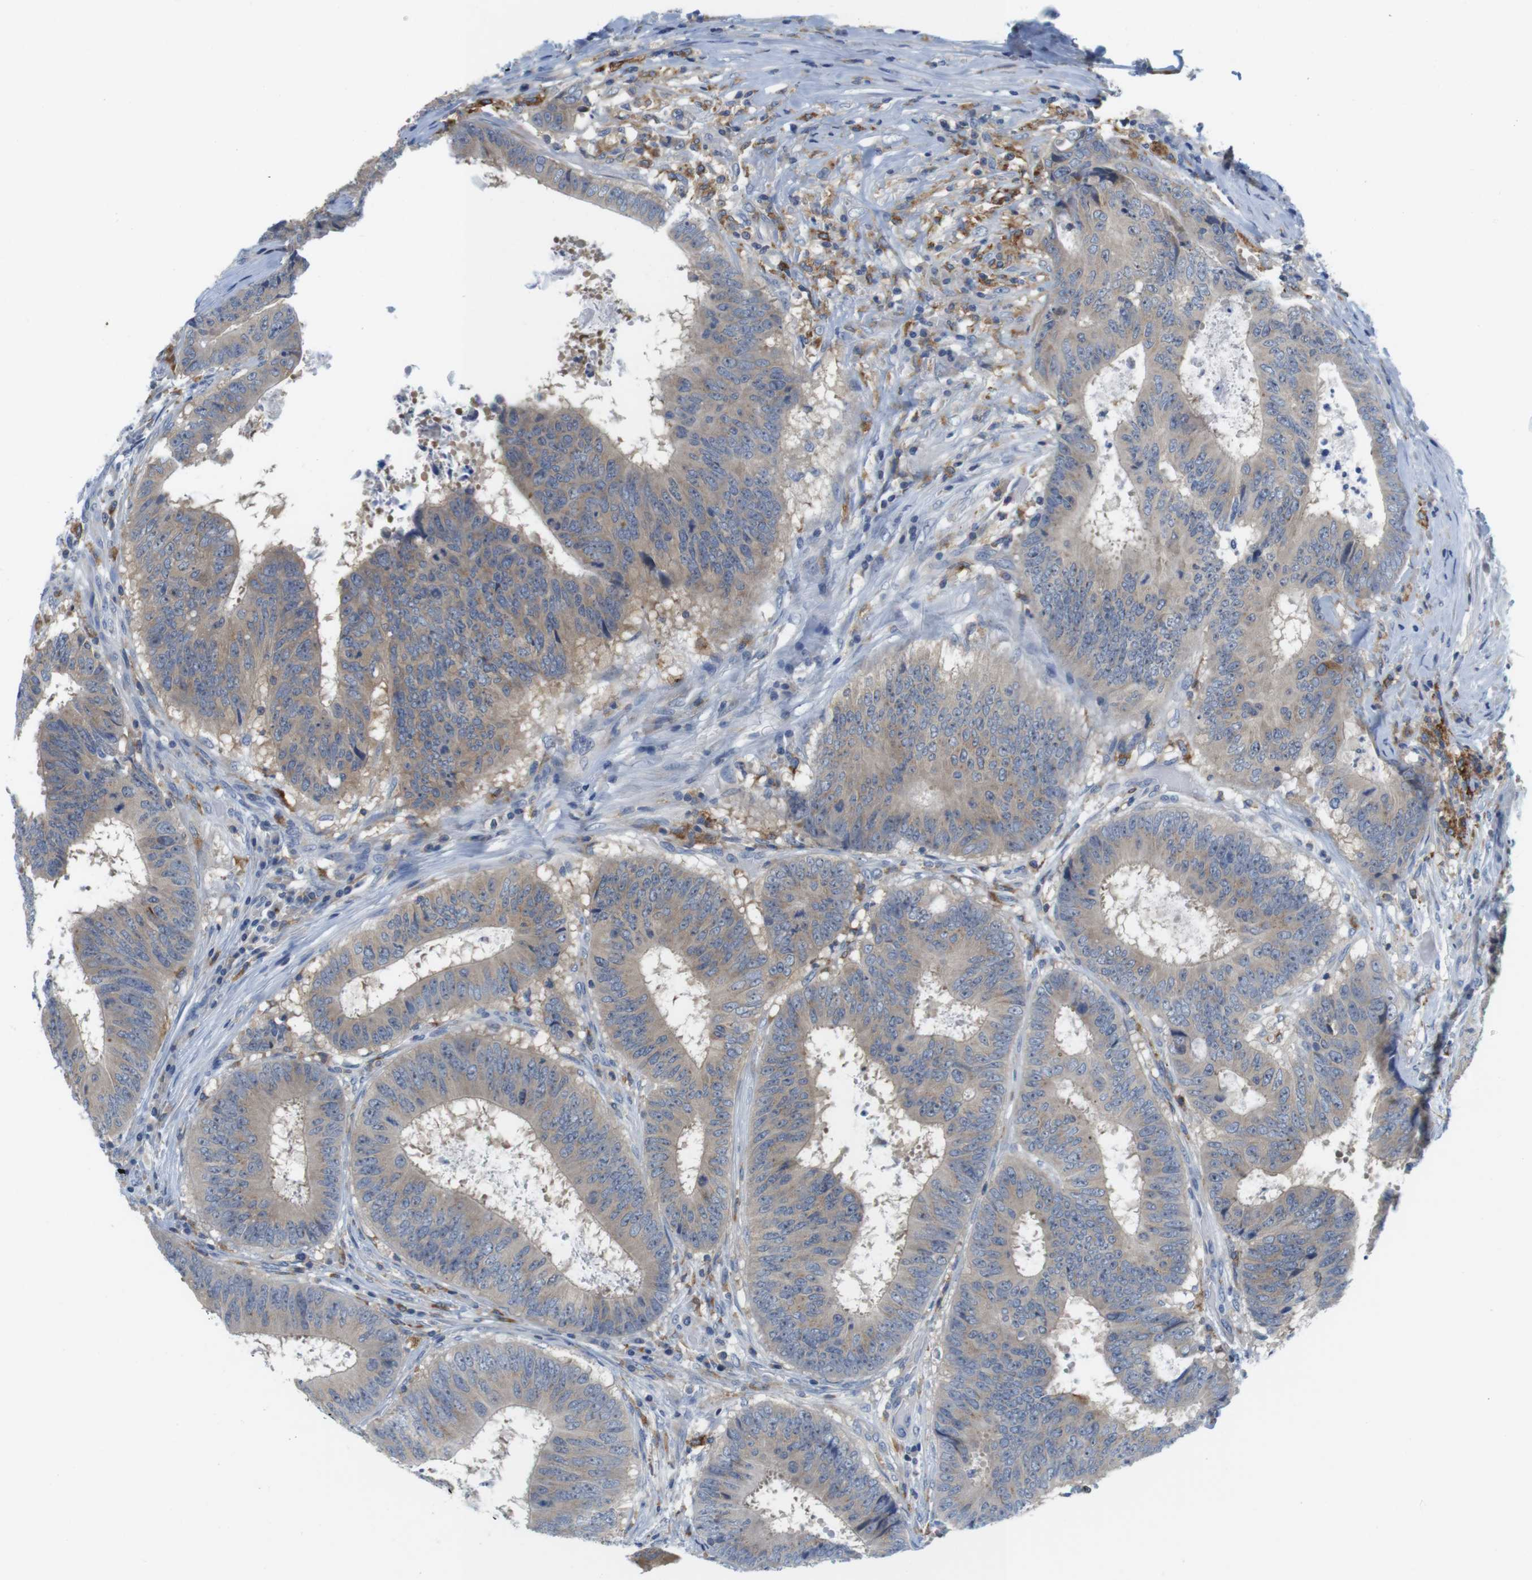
{"staining": {"intensity": "weak", "quantity": ">75%", "location": "cytoplasmic/membranous"}, "tissue": "colorectal cancer", "cell_type": "Tumor cells", "image_type": "cancer", "snomed": [{"axis": "morphology", "description": "Adenocarcinoma, NOS"}, {"axis": "topography", "description": "Rectum"}], "caption": "Human colorectal adenocarcinoma stained with a brown dye exhibits weak cytoplasmic/membranous positive staining in approximately >75% of tumor cells.", "gene": "CNGA2", "patient": {"sex": "male", "age": 72}}